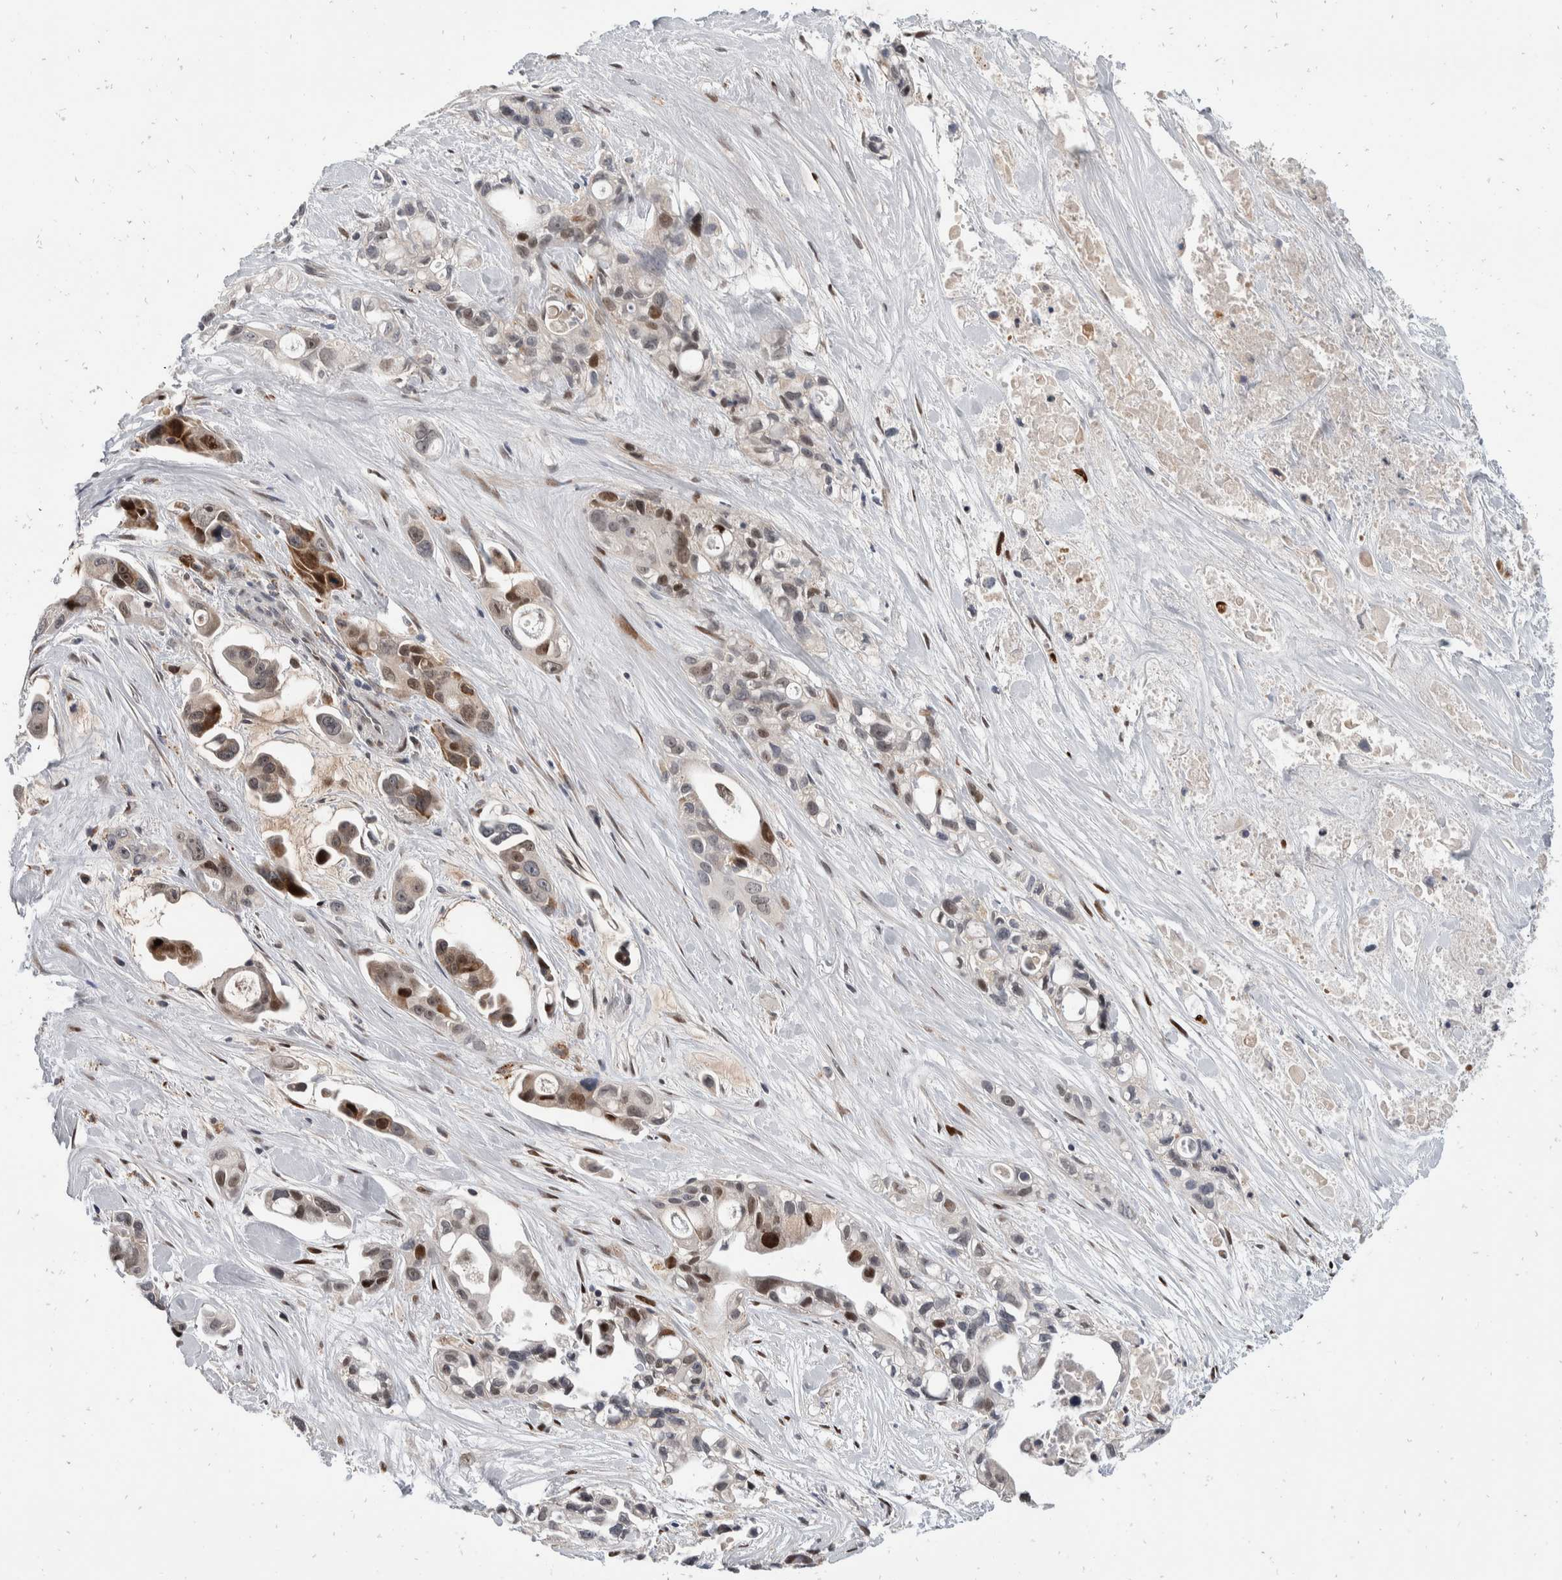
{"staining": {"intensity": "moderate", "quantity": "25%-75%", "location": "cytoplasmic/membranous,nuclear"}, "tissue": "pancreatic cancer", "cell_type": "Tumor cells", "image_type": "cancer", "snomed": [{"axis": "morphology", "description": "Adenocarcinoma, NOS"}, {"axis": "topography", "description": "Pancreas"}], "caption": "The image demonstrates staining of pancreatic cancer, revealing moderate cytoplasmic/membranous and nuclear protein positivity (brown color) within tumor cells.", "gene": "ZNF703", "patient": {"sex": "male", "age": 53}}